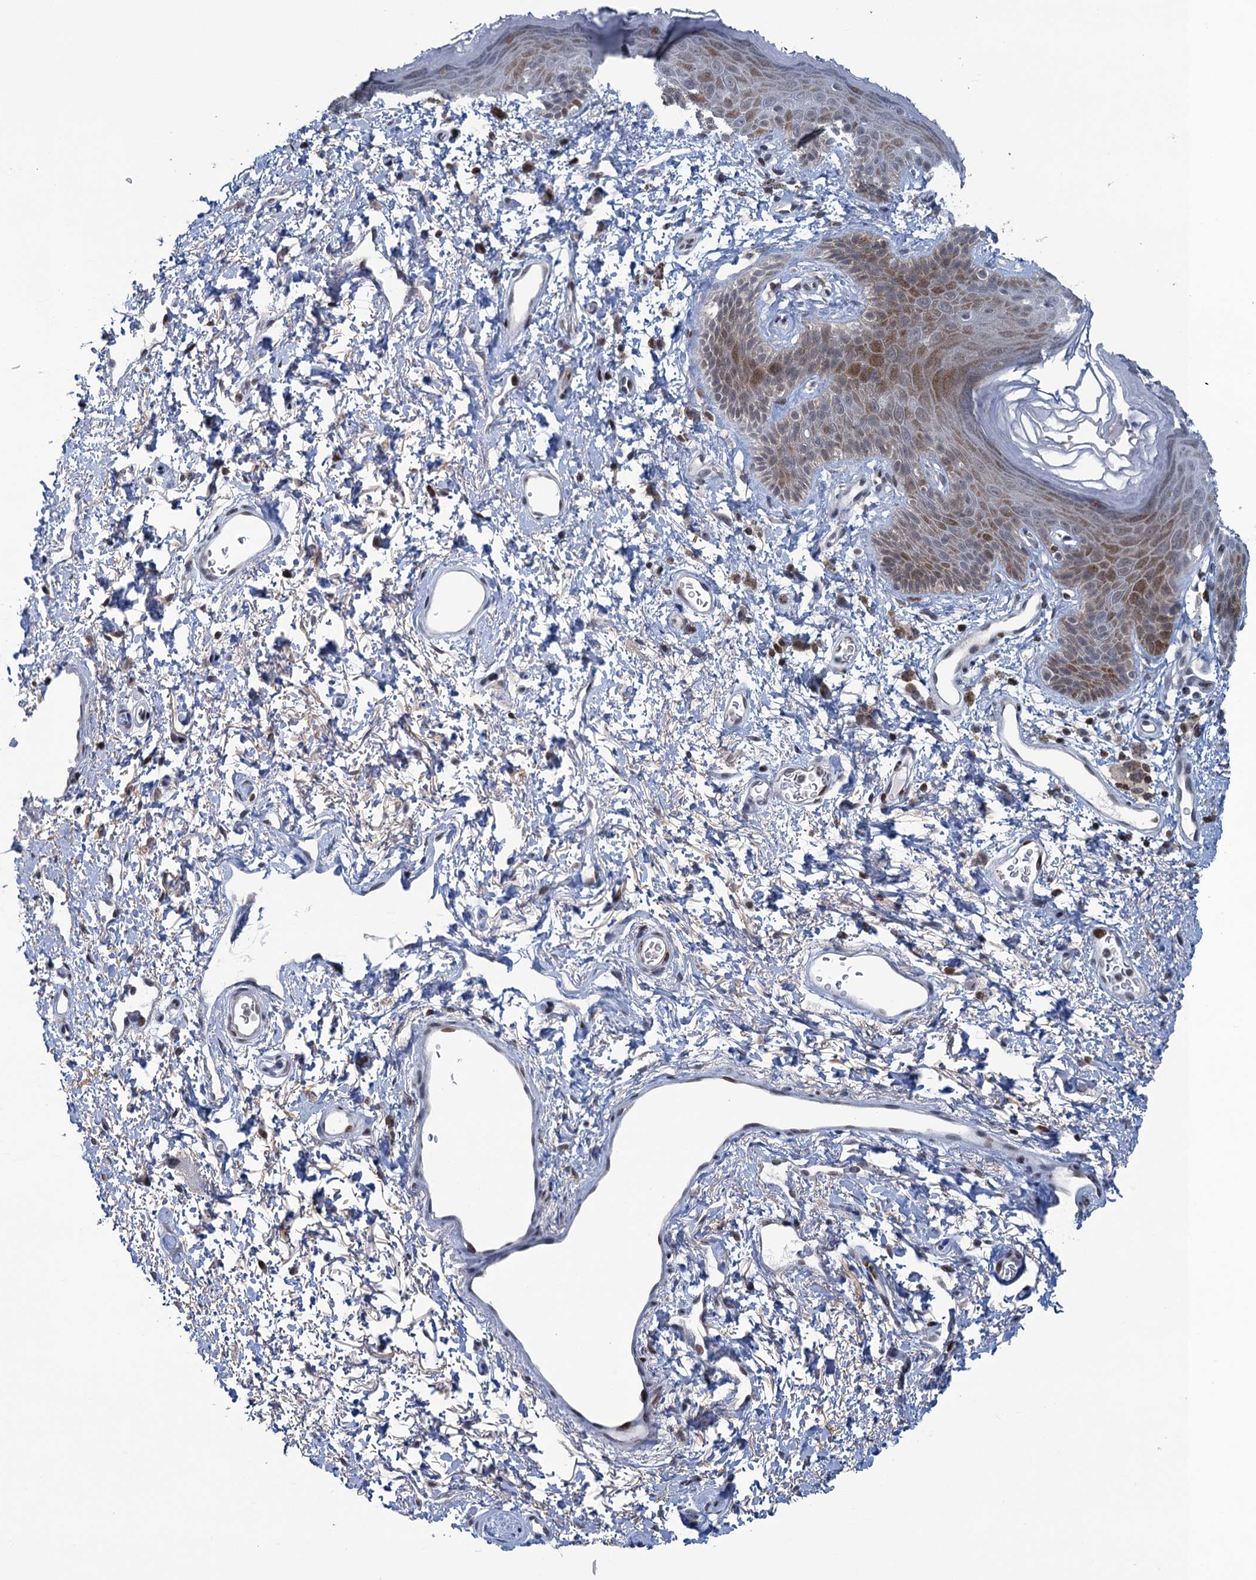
{"staining": {"intensity": "moderate", "quantity": "<25%", "location": "cytoplasmic/membranous,nuclear"}, "tissue": "skin", "cell_type": "Epidermal cells", "image_type": "normal", "snomed": [{"axis": "morphology", "description": "Normal tissue, NOS"}, {"axis": "topography", "description": "Anal"}], "caption": "Approximately <25% of epidermal cells in benign human skin demonstrate moderate cytoplasmic/membranous,nuclear protein positivity as visualized by brown immunohistochemical staining.", "gene": "FYB1", "patient": {"sex": "female", "age": 46}}